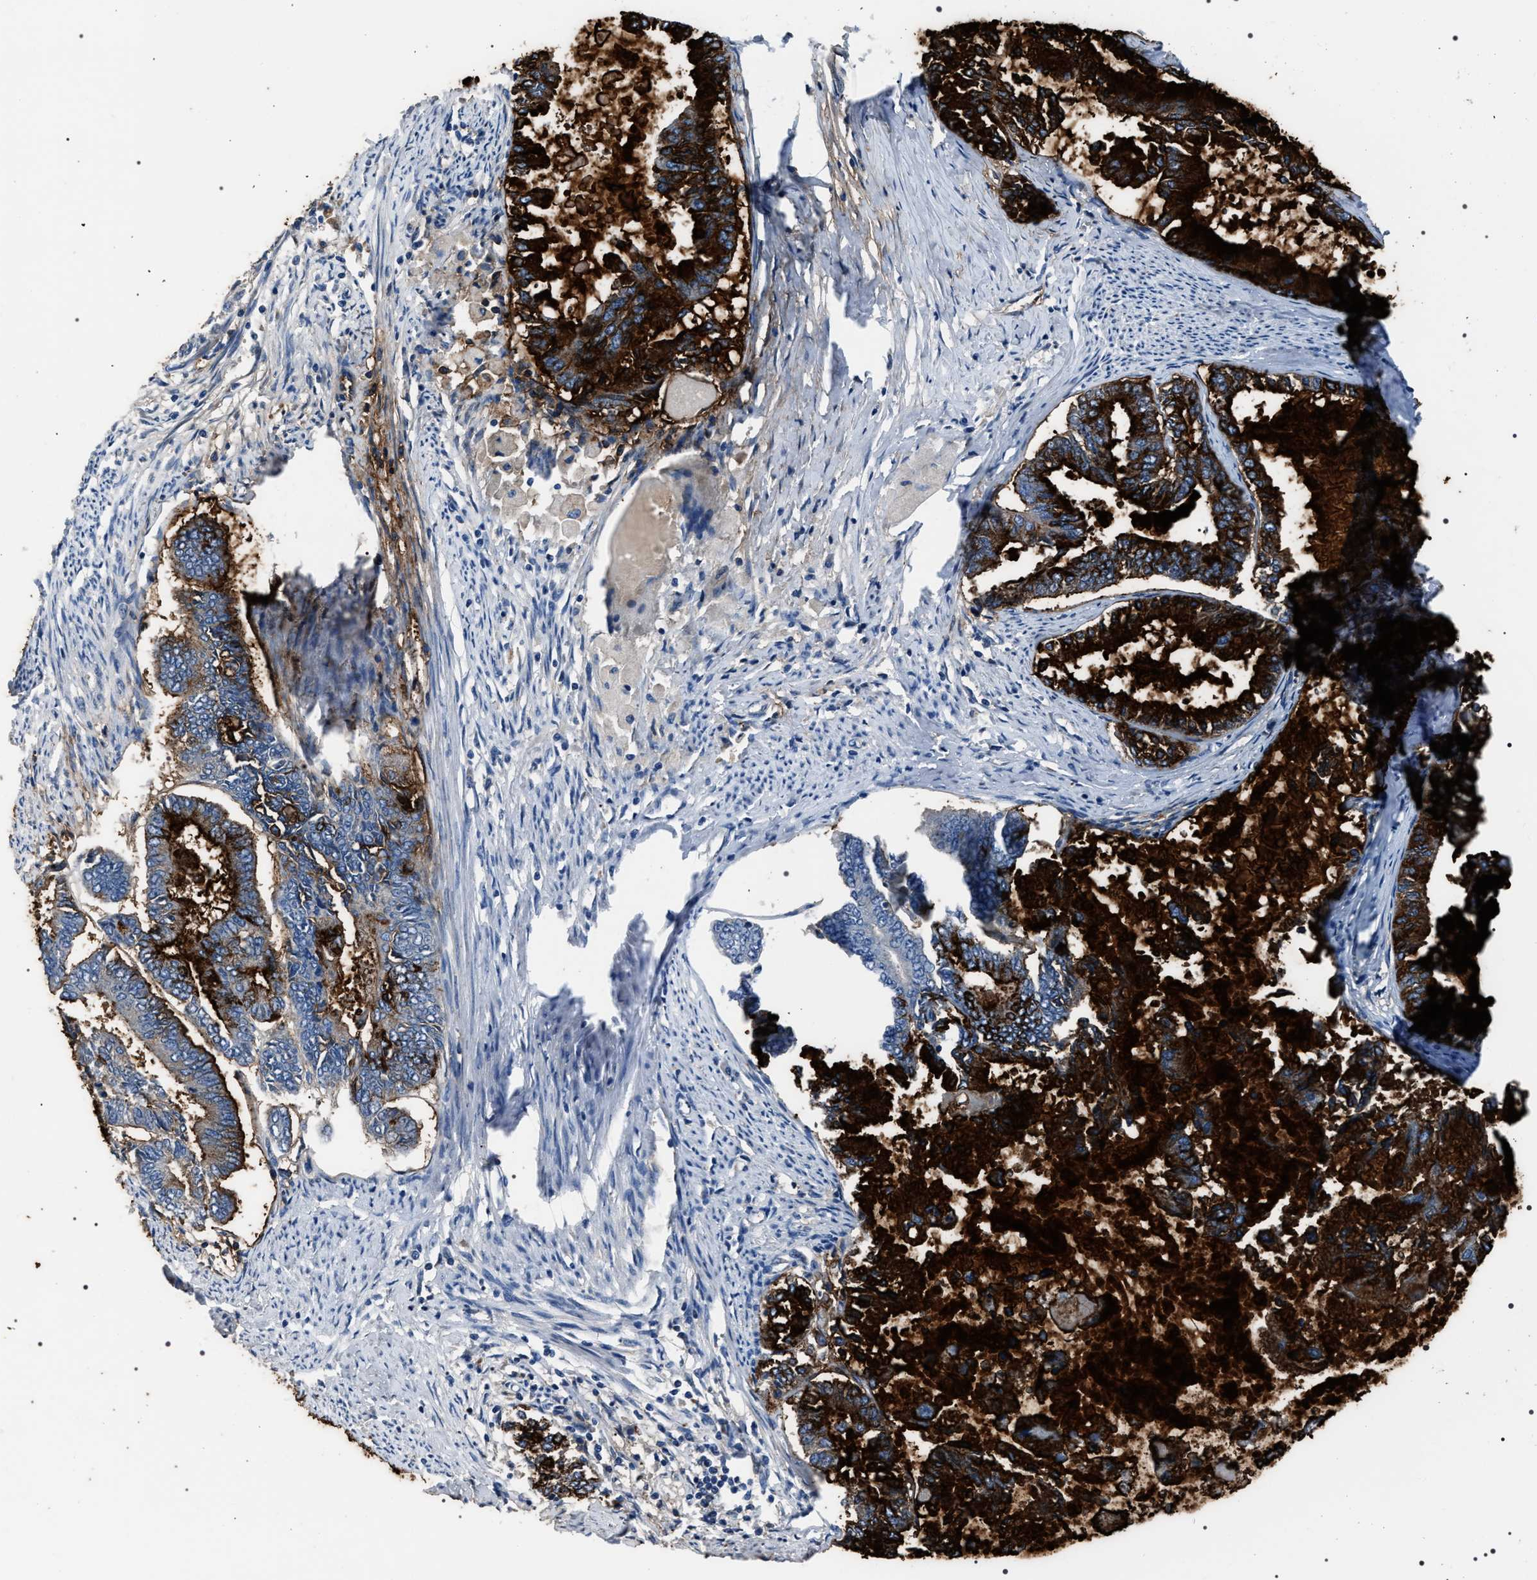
{"staining": {"intensity": "strong", "quantity": ">75%", "location": "cytoplasmic/membranous"}, "tissue": "endometrial cancer", "cell_type": "Tumor cells", "image_type": "cancer", "snomed": [{"axis": "morphology", "description": "Adenocarcinoma, NOS"}, {"axis": "topography", "description": "Endometrium"}], "caption": "DAB (3,3'-diaminobenzidine) immunohistochemical staining of endometrial adenocarcinoma exhibits strong cytoplasmic/membranous protein expression in about >75% of tumor cells.", "gene": "TRIM54", "patient": {"sex": "female", "age": 86}}